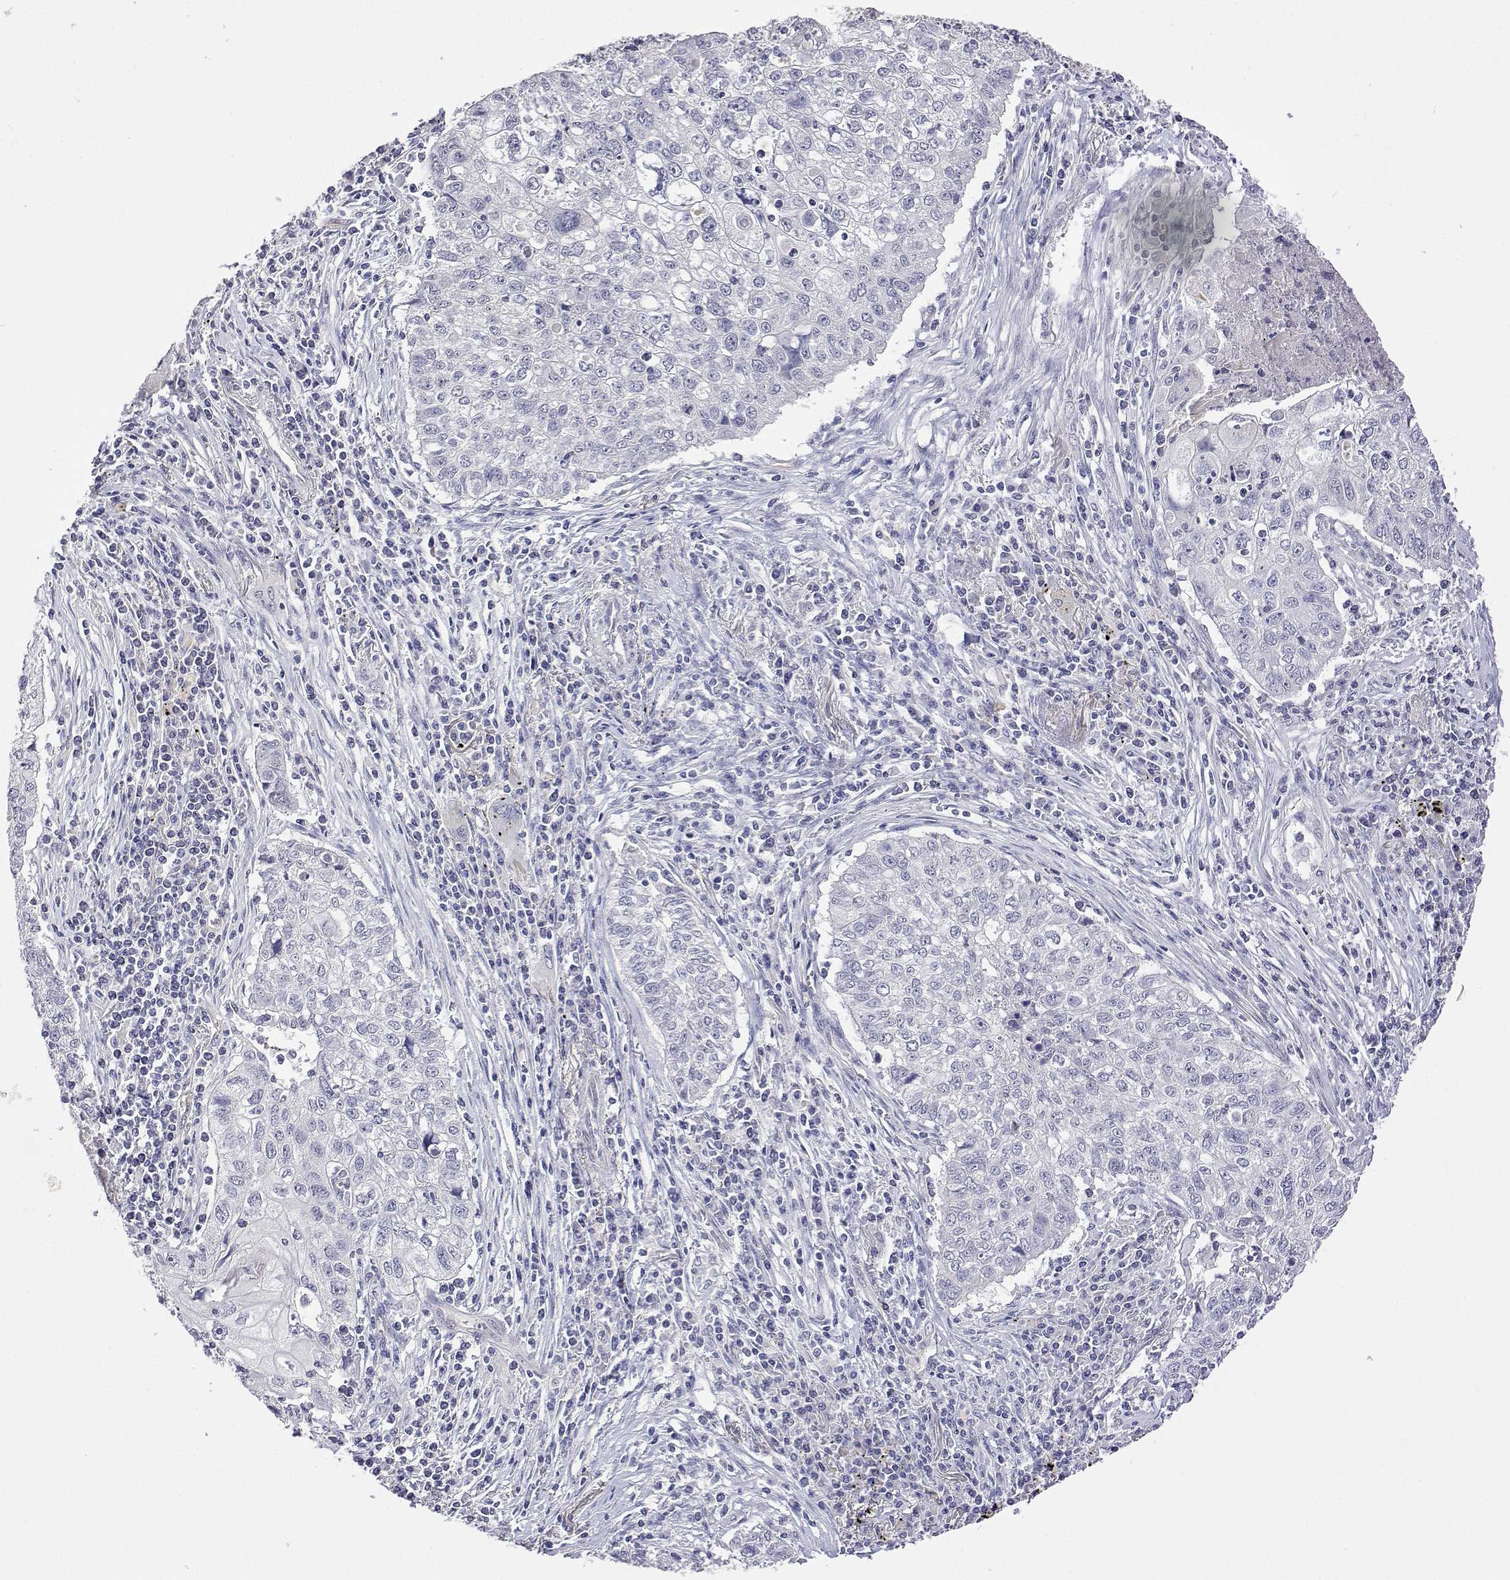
{"staining": {"intensity": "negative", "quantity": "none", "location": "none"}, "tissue": "lung cancer", "cell_type": "Tumor cells", "image_type": "cancer", "snomed": [{"axis": "morphology", "description": "Normal morphology"}, {"axis": "morphology", "description": "Aneuploidy"}, {"axis": "morphology", "description": "Squamous cell carcinoma, NOS"}, {"axis": "topography", "description": "Lymph node"}, {"axis": "topography", "description": "Lung"}], "caption": "Immunohistochemistry histopathology image of human lung cancer (aneuploidy) stained for a protein (brown), which reveals no positivity in tumor cells.", "gene": "PLCB1", "patient": {"sex": "female", "age": 76}}